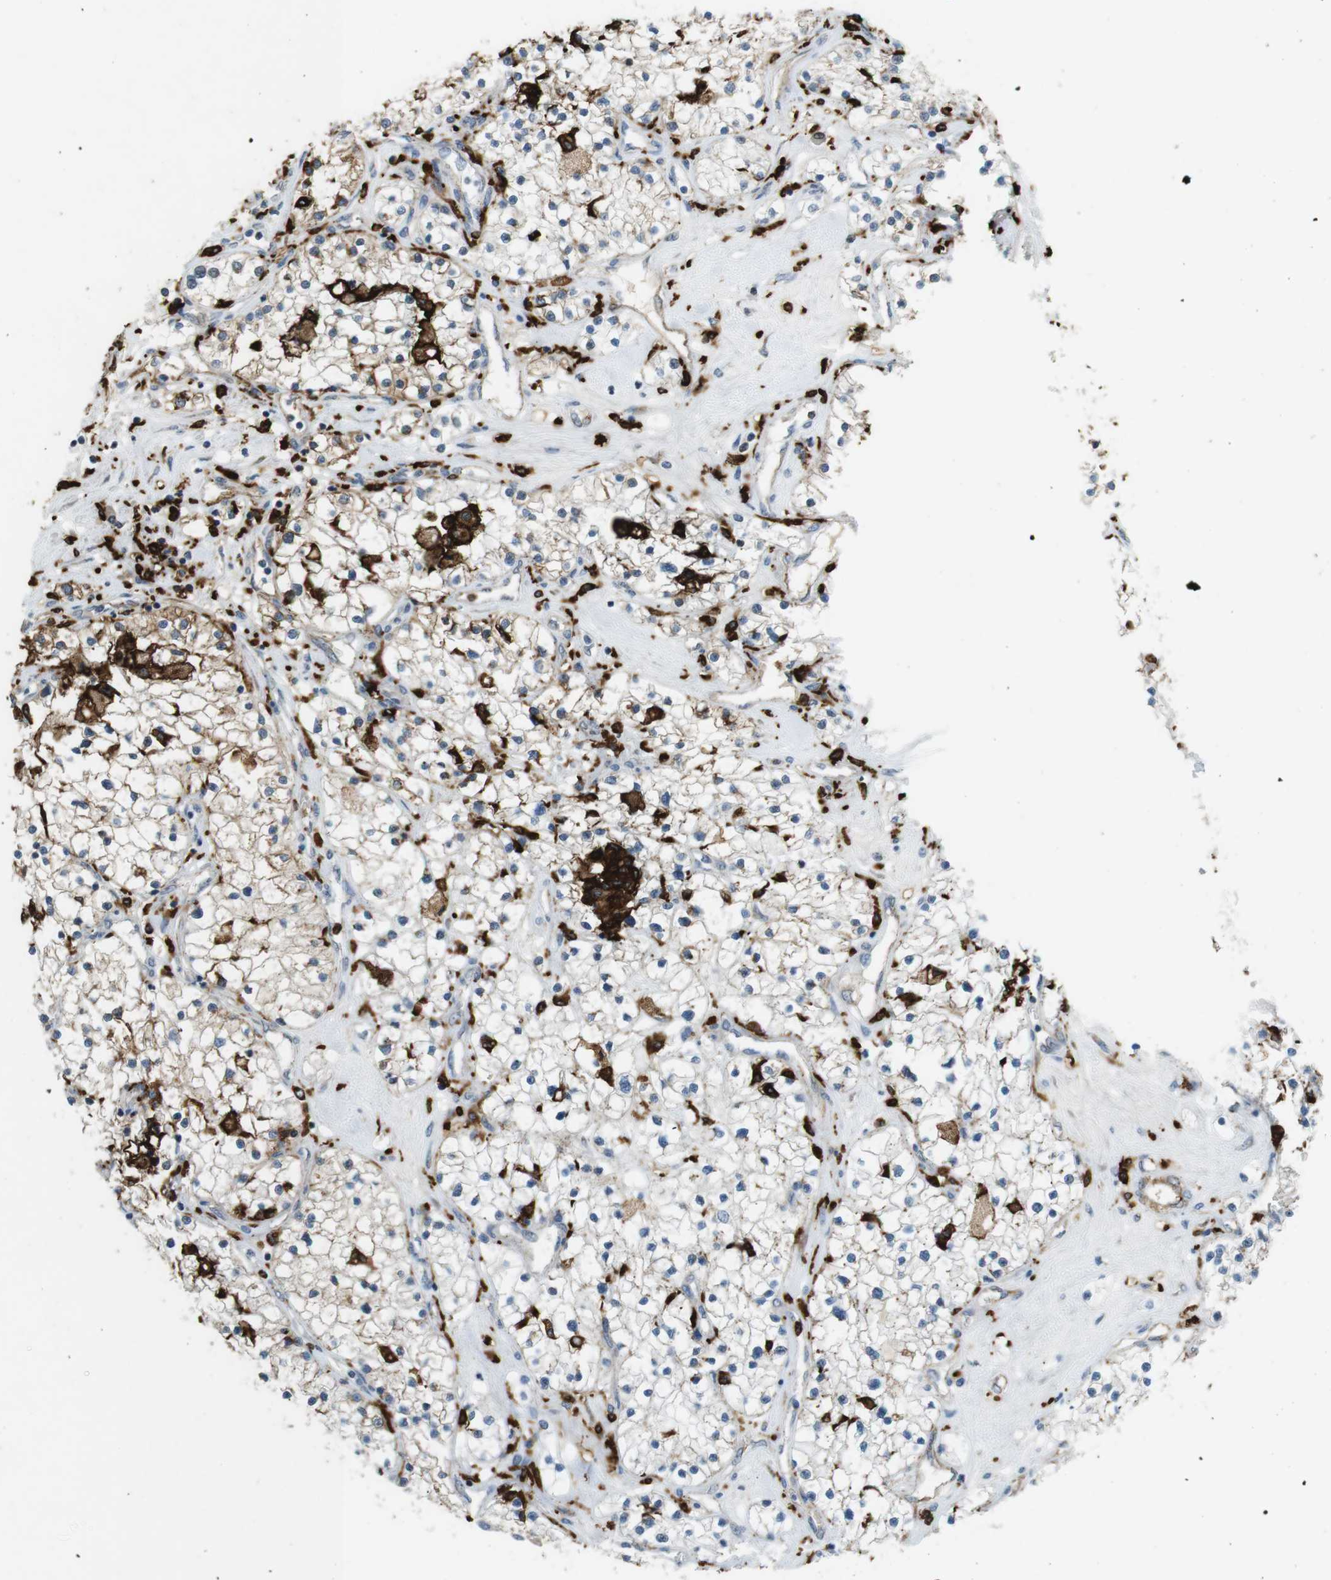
{"staining": {"intensity": "weak", "quantity": "<25%", "location": "cytoplasmic/membranous"}, "tissue": "renal cancer", "cell_type": "Tumor cells", "image_type": "cancer", "snomed": [{"axis": "morphology", "description": "Adenocarcinoma, NOS"}, {"axis": "topography", "description": "Kidney"}], "caption": "This is an IHC histopathology image of human renal adenocarcinoma. There is no staining in tumor cells.", "gene": "HLA-DRA", "patient": {"sex": "male", "age": 68}}